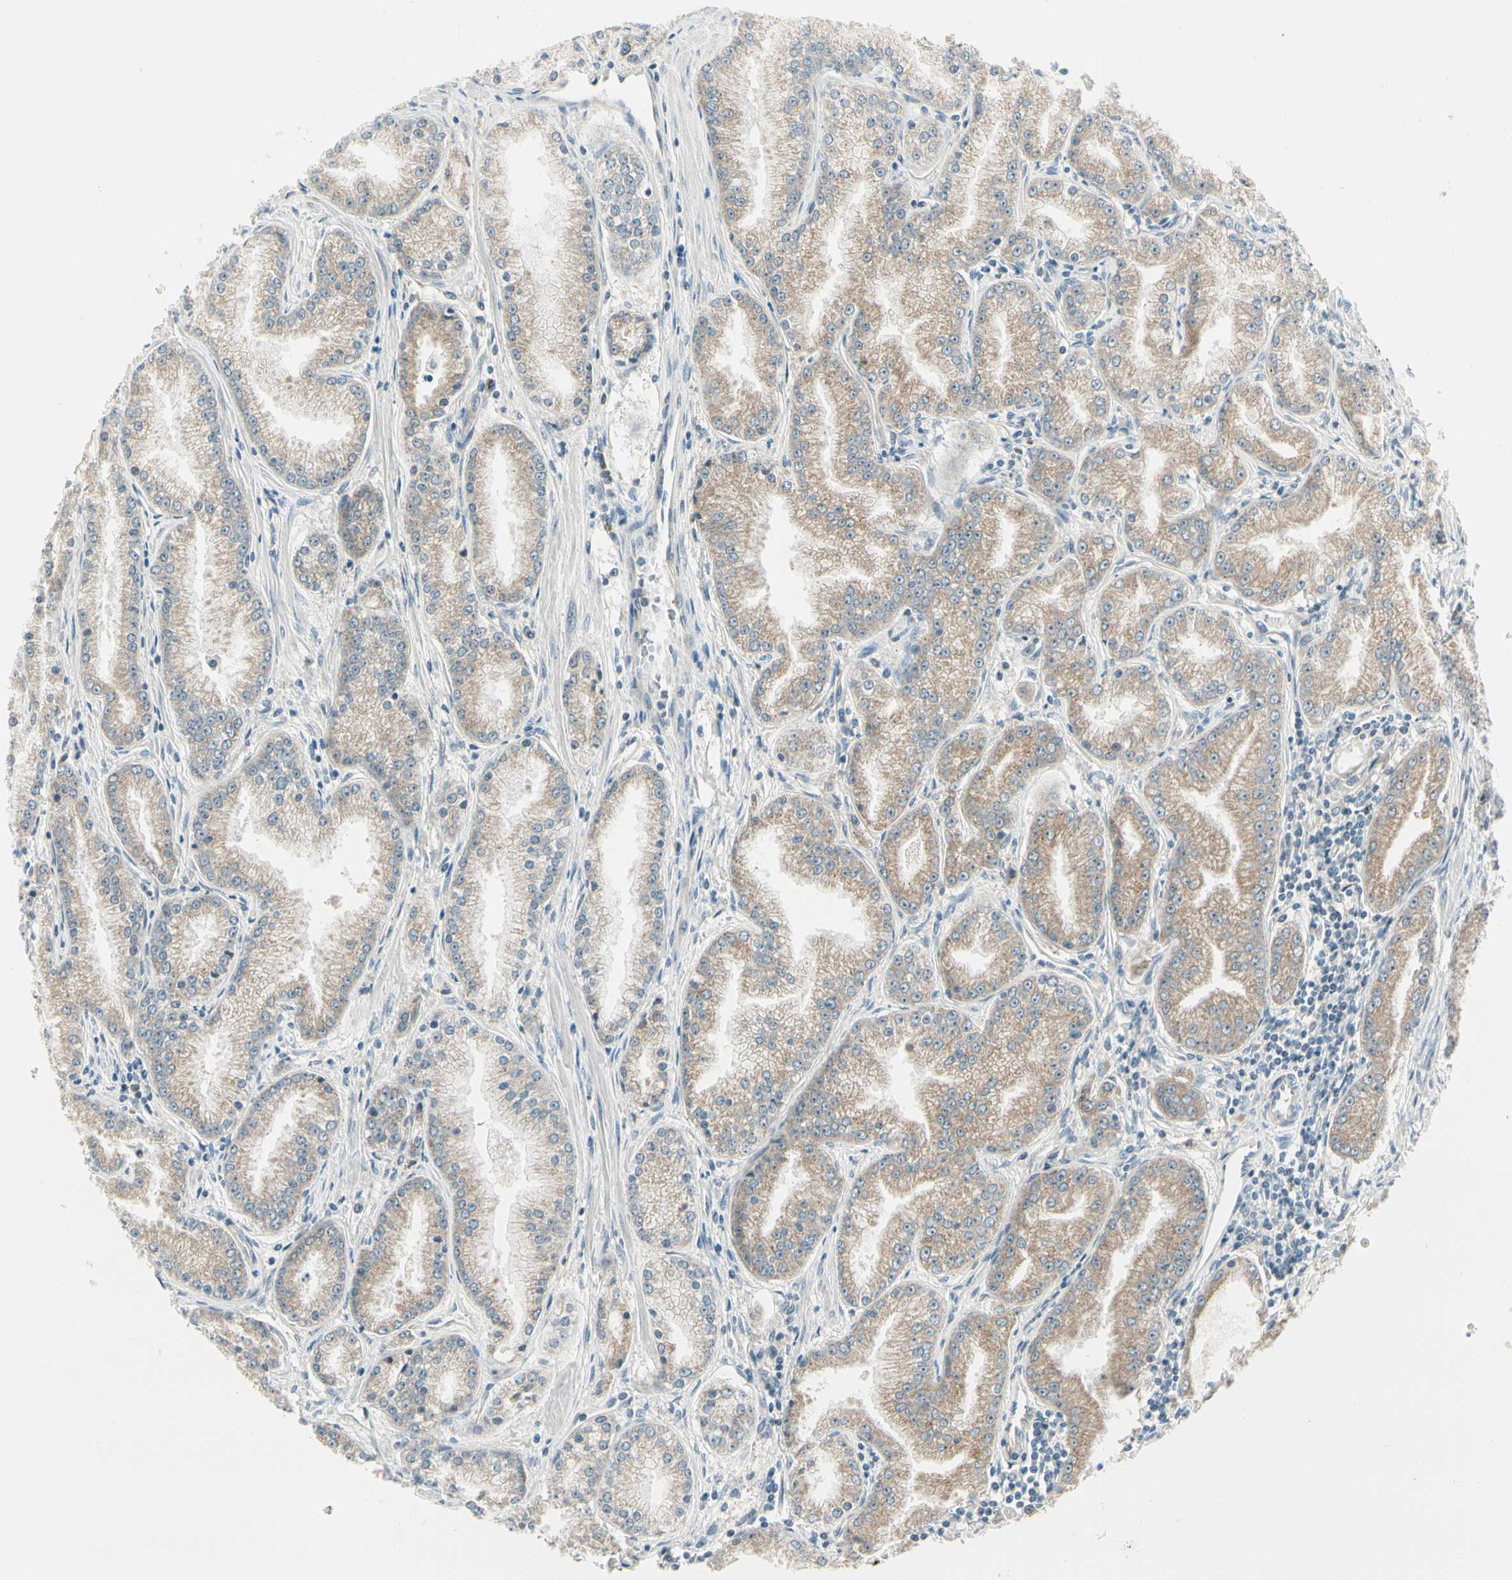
{"staining": {"intensity": "weak", "quantity": ">75%", "location": "cytoplasmic/membranous"}, "tissue": "prostate cancer", "cell_type": "Tumor cells", "image_type": "cancer", "snomed": [{"axis": "morphology", "description": "Adenocarcinoma, High grade"}, {"axis": "topography", "description": "Prostate"}], "caption": "Immunohistochemistry (DAB (3,3'-diaminobenzidine)) staining of human prostate high-grade adenocarcinoma exhibits weak cytoplasmic/membranous protein positivity in approximately >75% of tumor cells.", "gene": "BNIP1", "patient": {"sex": "male", "age": 61}}